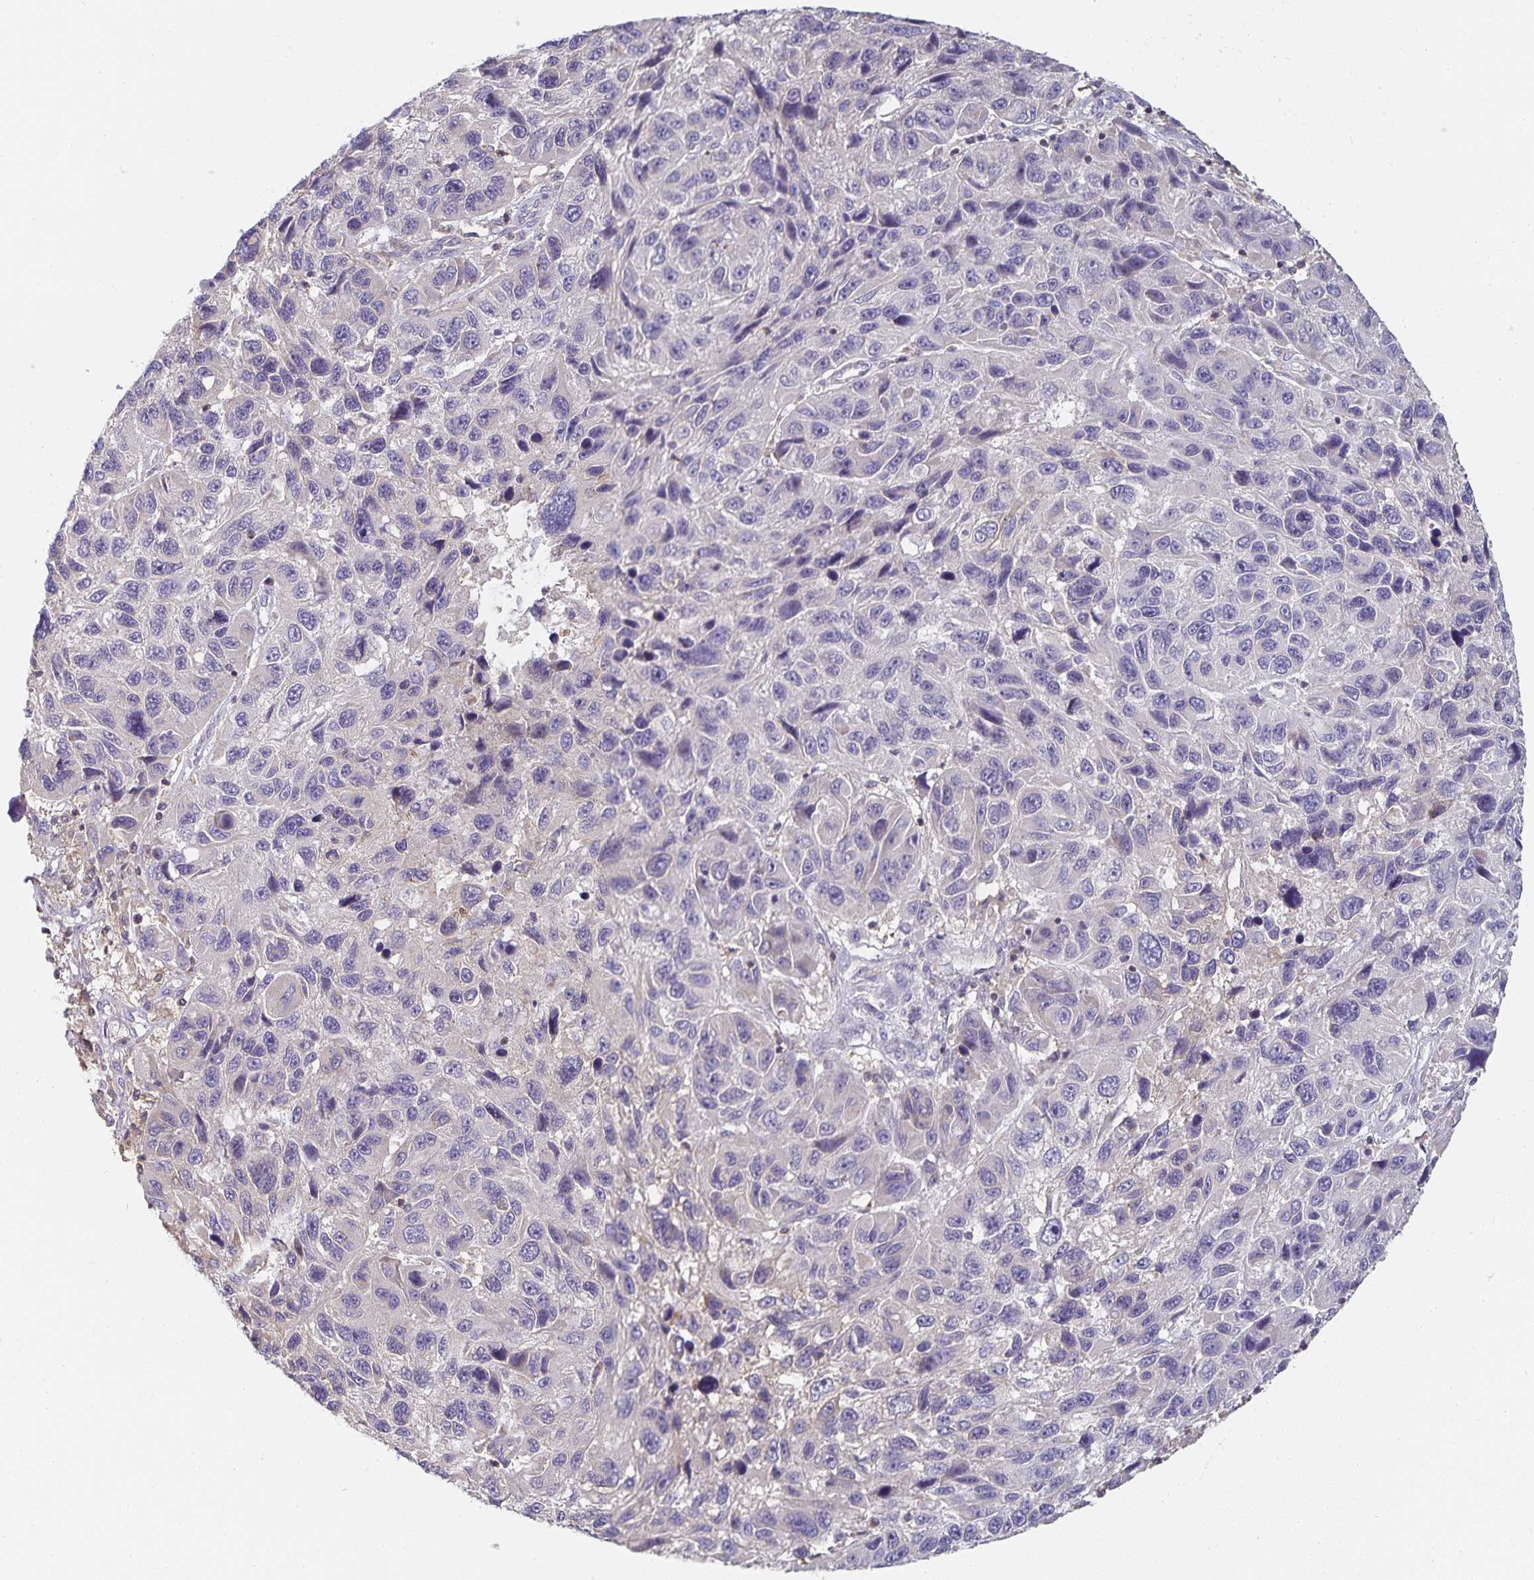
{"staining": {"intensity": "negative", "quantity": "none", "location": "none"}, "tissue": "melanoma", "cell_type": "Tumor cells", "image_type": "cancer", "snomed": [{"axis": "morphology", "description": "Malignant melanoma, NOS"}, {"axis": "topography", "description": "Skin"}], "caption": "This is an immunohistochemistry image of malignant melanoma. There is no staining in tumor cells.", "gene": "GATA3", "patient": {"sex": "male", "age": 53}}